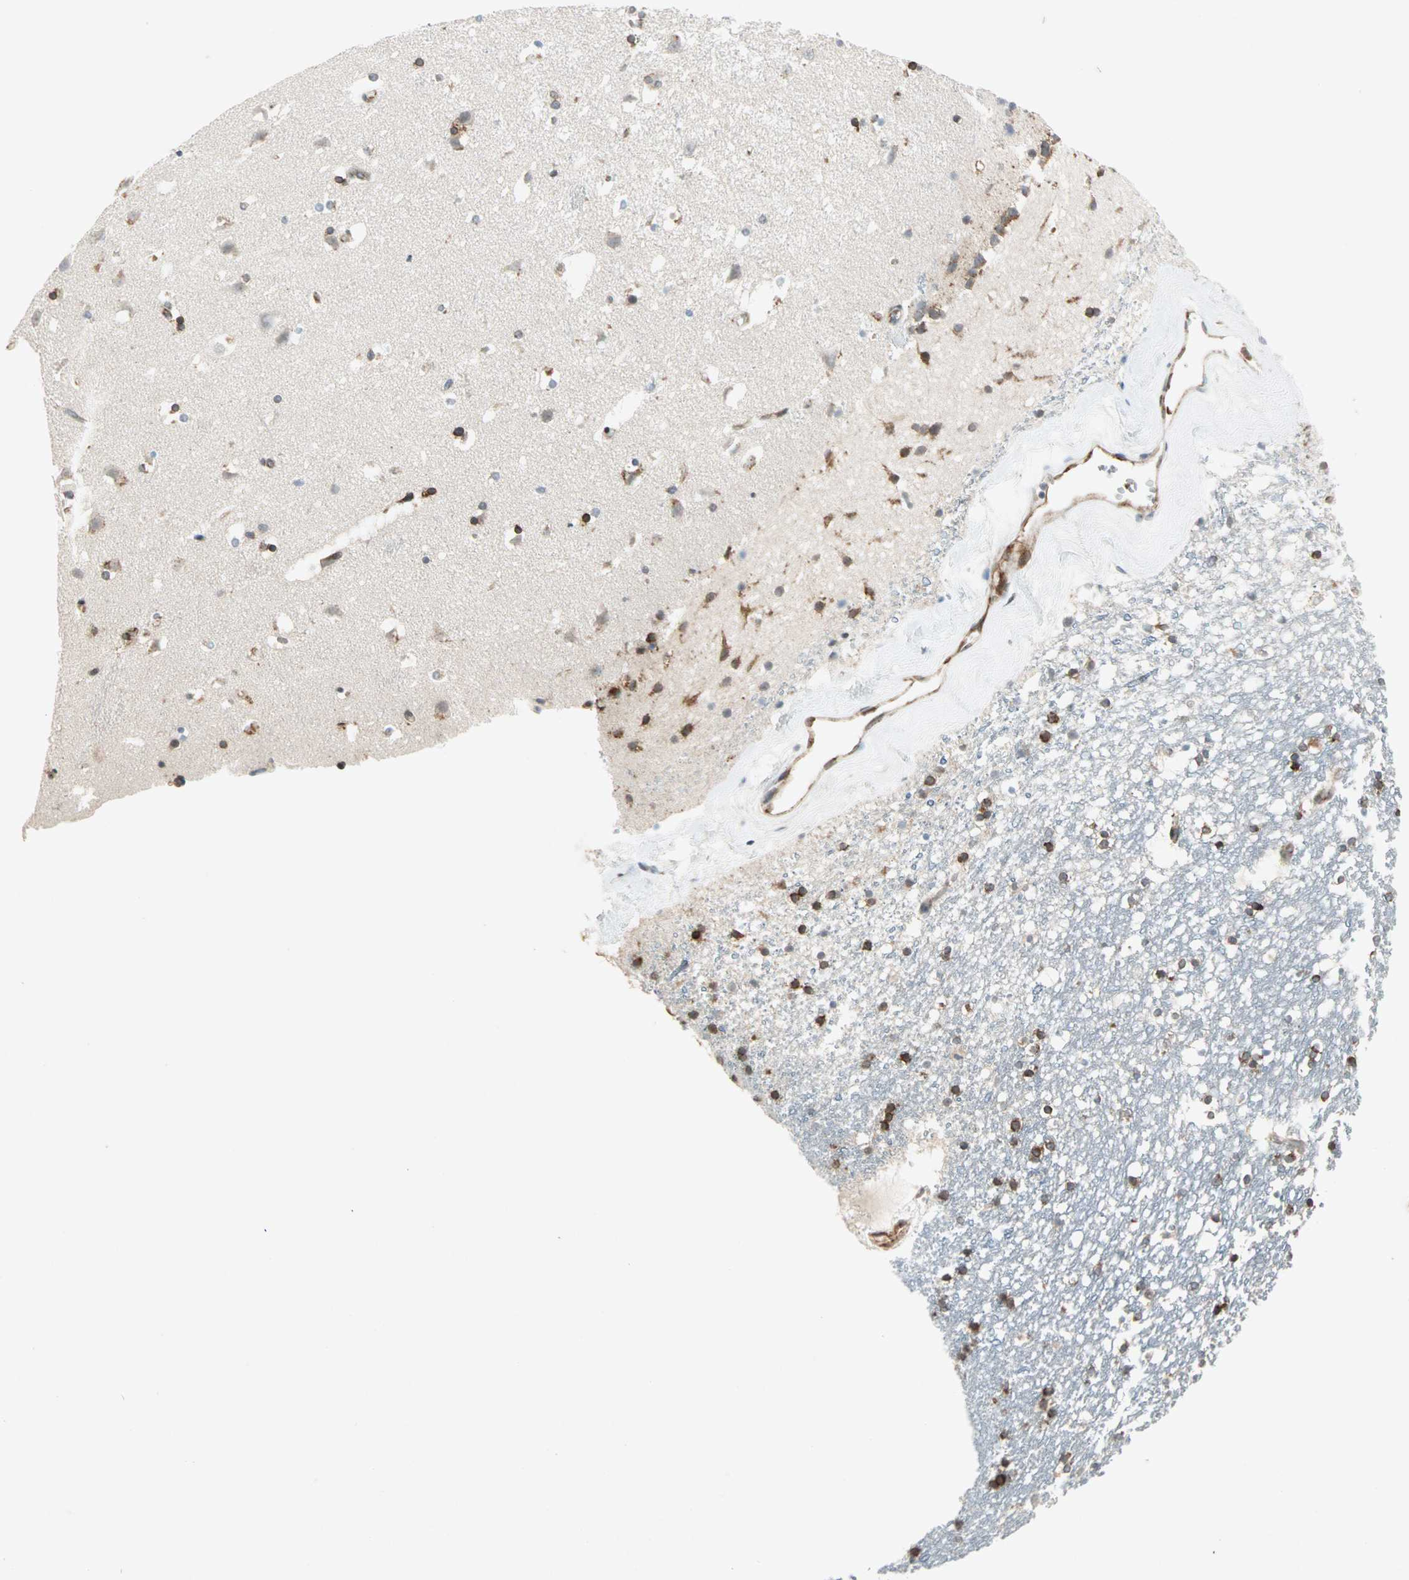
{"staining": {"intensity": "strong", "quantity": ">75%", "location": "cytoplasmic/membranous"}, "tissue": "caudate", "cell_type": "Glial cells", "image_type": "normal", "snomed": [{"axis": "morphology", "description": "Normal tissue, NOS"}, {"axis": "topography", "description": "Lateral ventricle wall"}], "caption": "Immunohistochemistry (IHC) of unremarkable caudate shows high levels of strong cytoplasmic/membranous positivity in about >75% of glial cells.", "gene": "ZNF37A", "patient": {"sex": "male", "age": 45}}